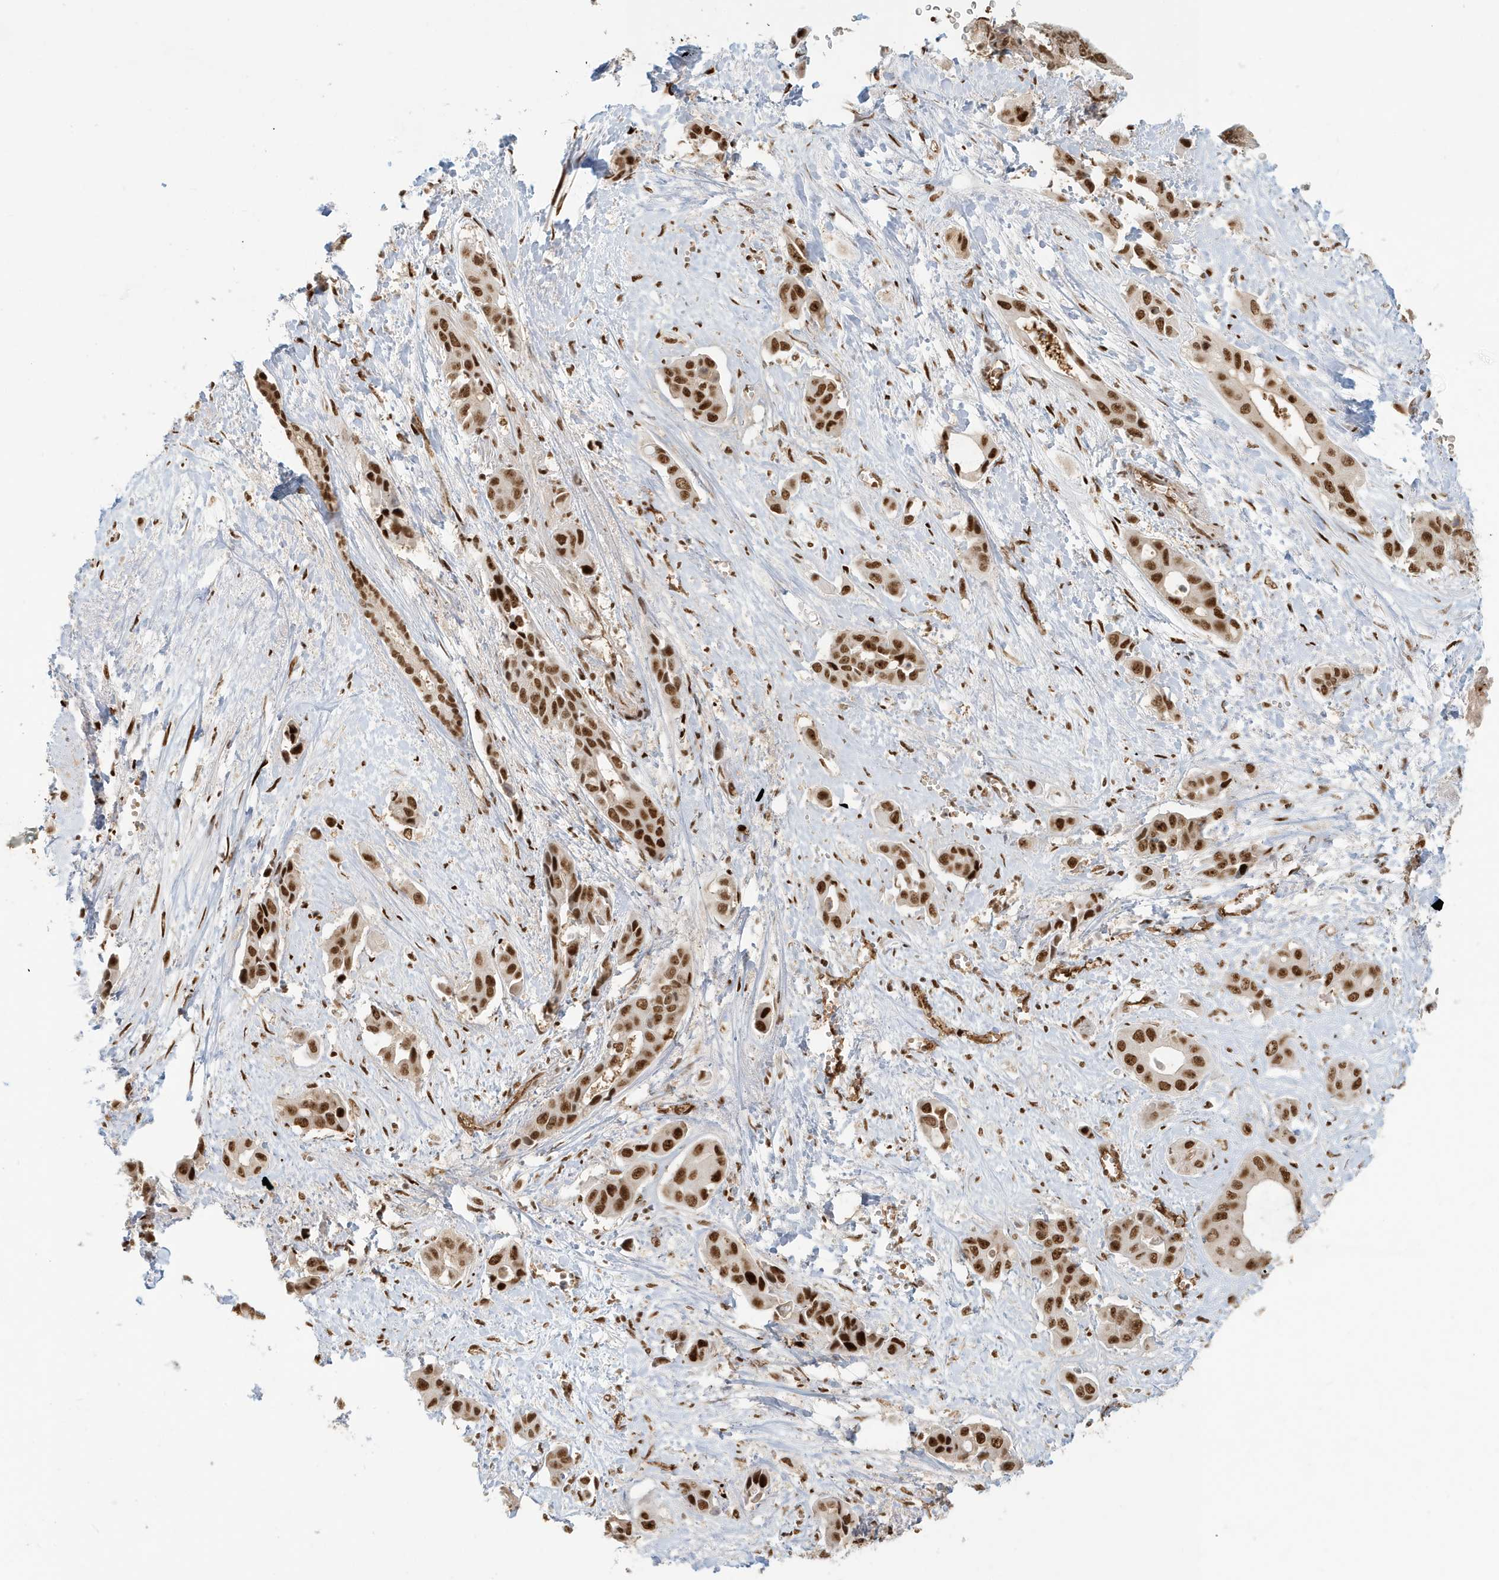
{"staining": {"intensity": "strong", "quantity": ">75%", "location": "nuclear"}, "tissue": "liver cancer", "cell_type": "Tumor cells", "image_type": "cancer", "snomed": [{"axis": "morphology", "description": "Cholangiocarcinoma"}, {"axis": "topography", "description": "Liver"}], "caption": "The micrograph displays staining of cholangiocarcinoma (liver), revealing strong nuclear protein staining (brown color) within tumor cells.", "gene": "CKS2", "patient": {"sex": "female", "age": 52}}